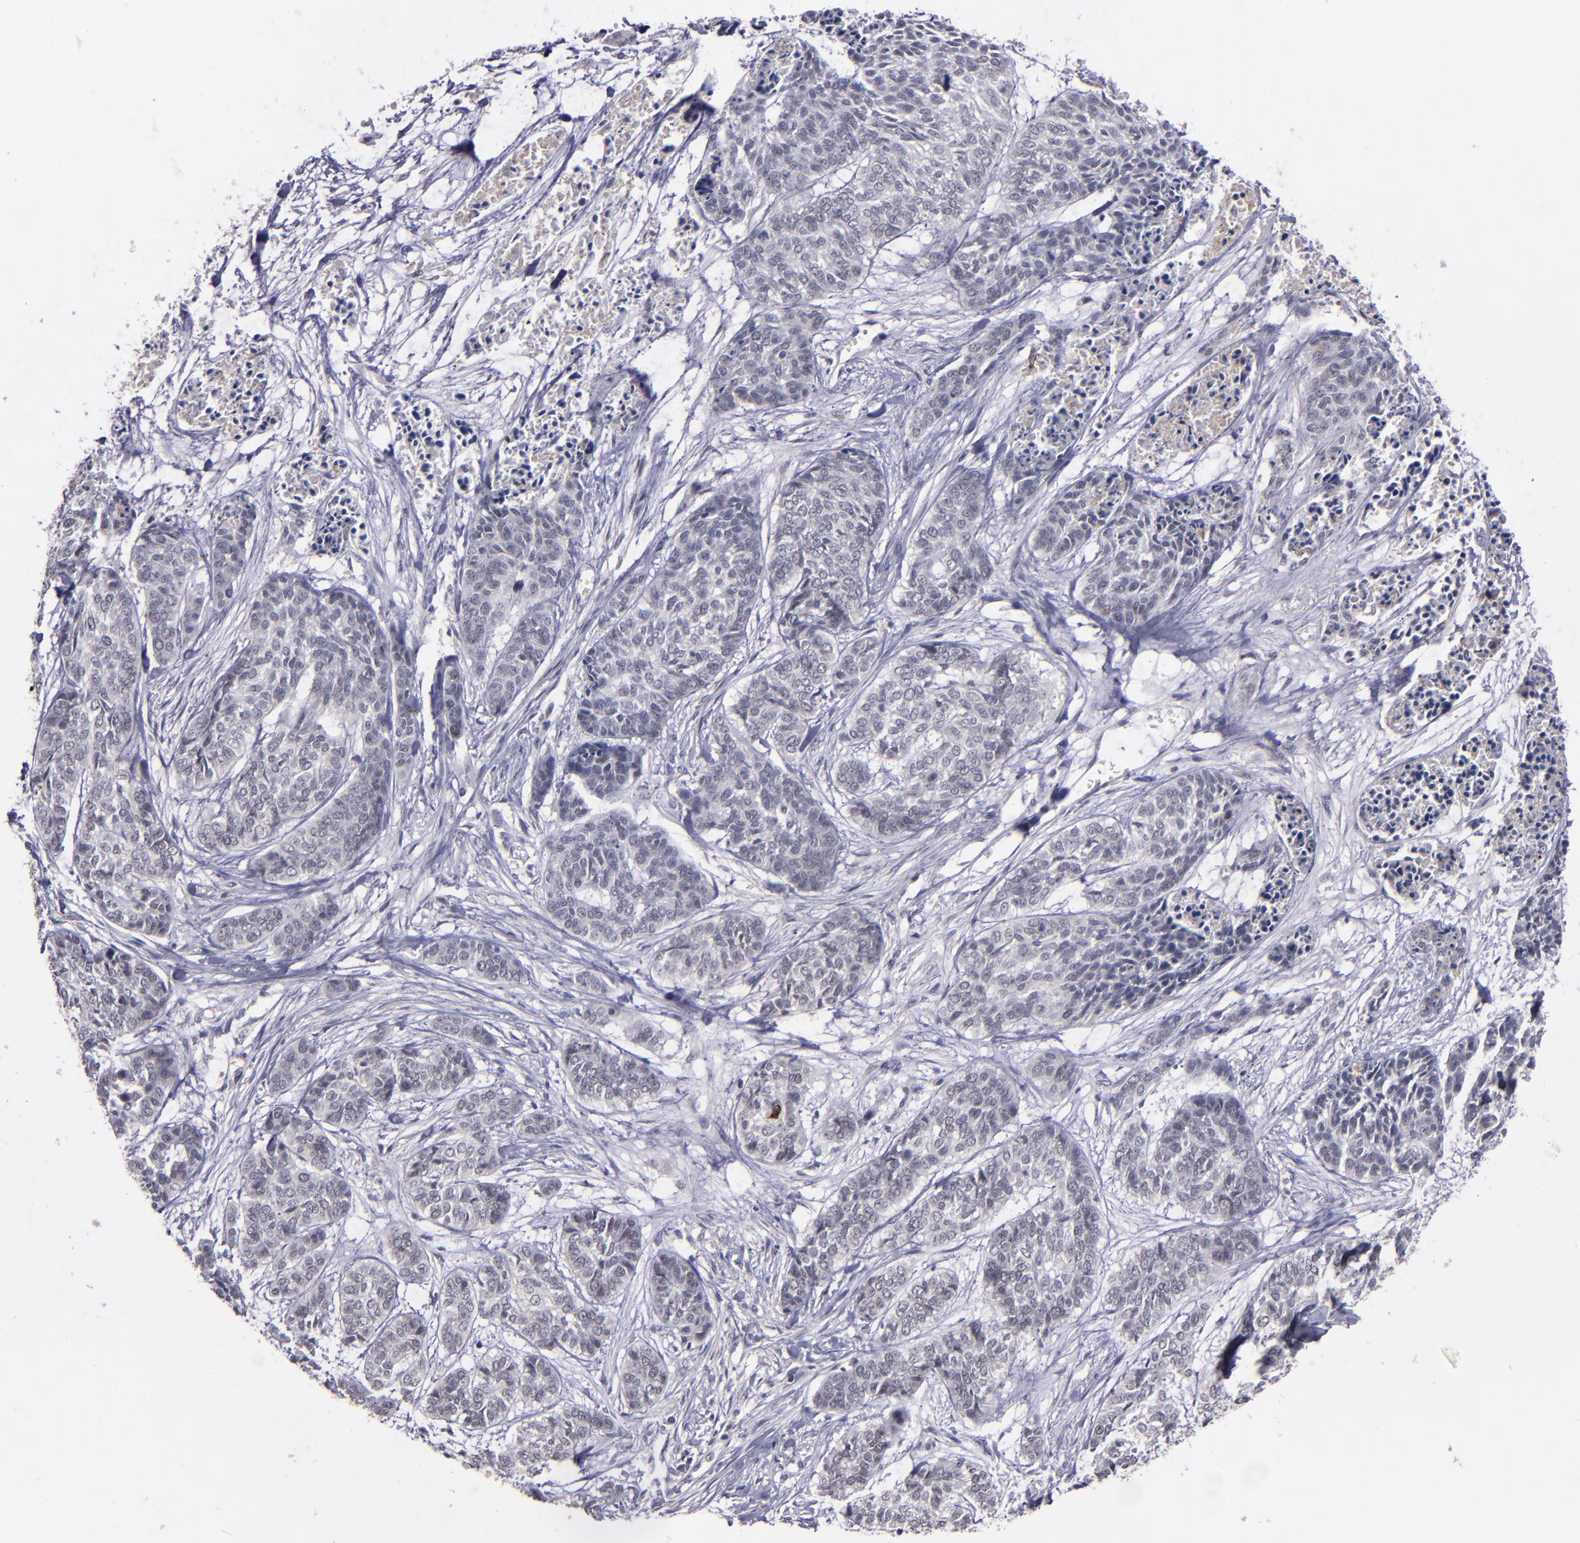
{"staining": {"intensity": "negative", "quantity": "none", "location": "none"}, "tissue": "skin cancer", "cell_type": "Tumor cells", "image_type": "cancer", "snomed": [{"axis": "morphology", "description": "Basal cell carcinoma"}, {"axis": "topography", "description": "Skin"}], "caption": "Photomicrograph shows no significant protein staining in tumor cells of skin cancer.", "gene": "SYP", "patient": {"sex": "female", "age": 64}}